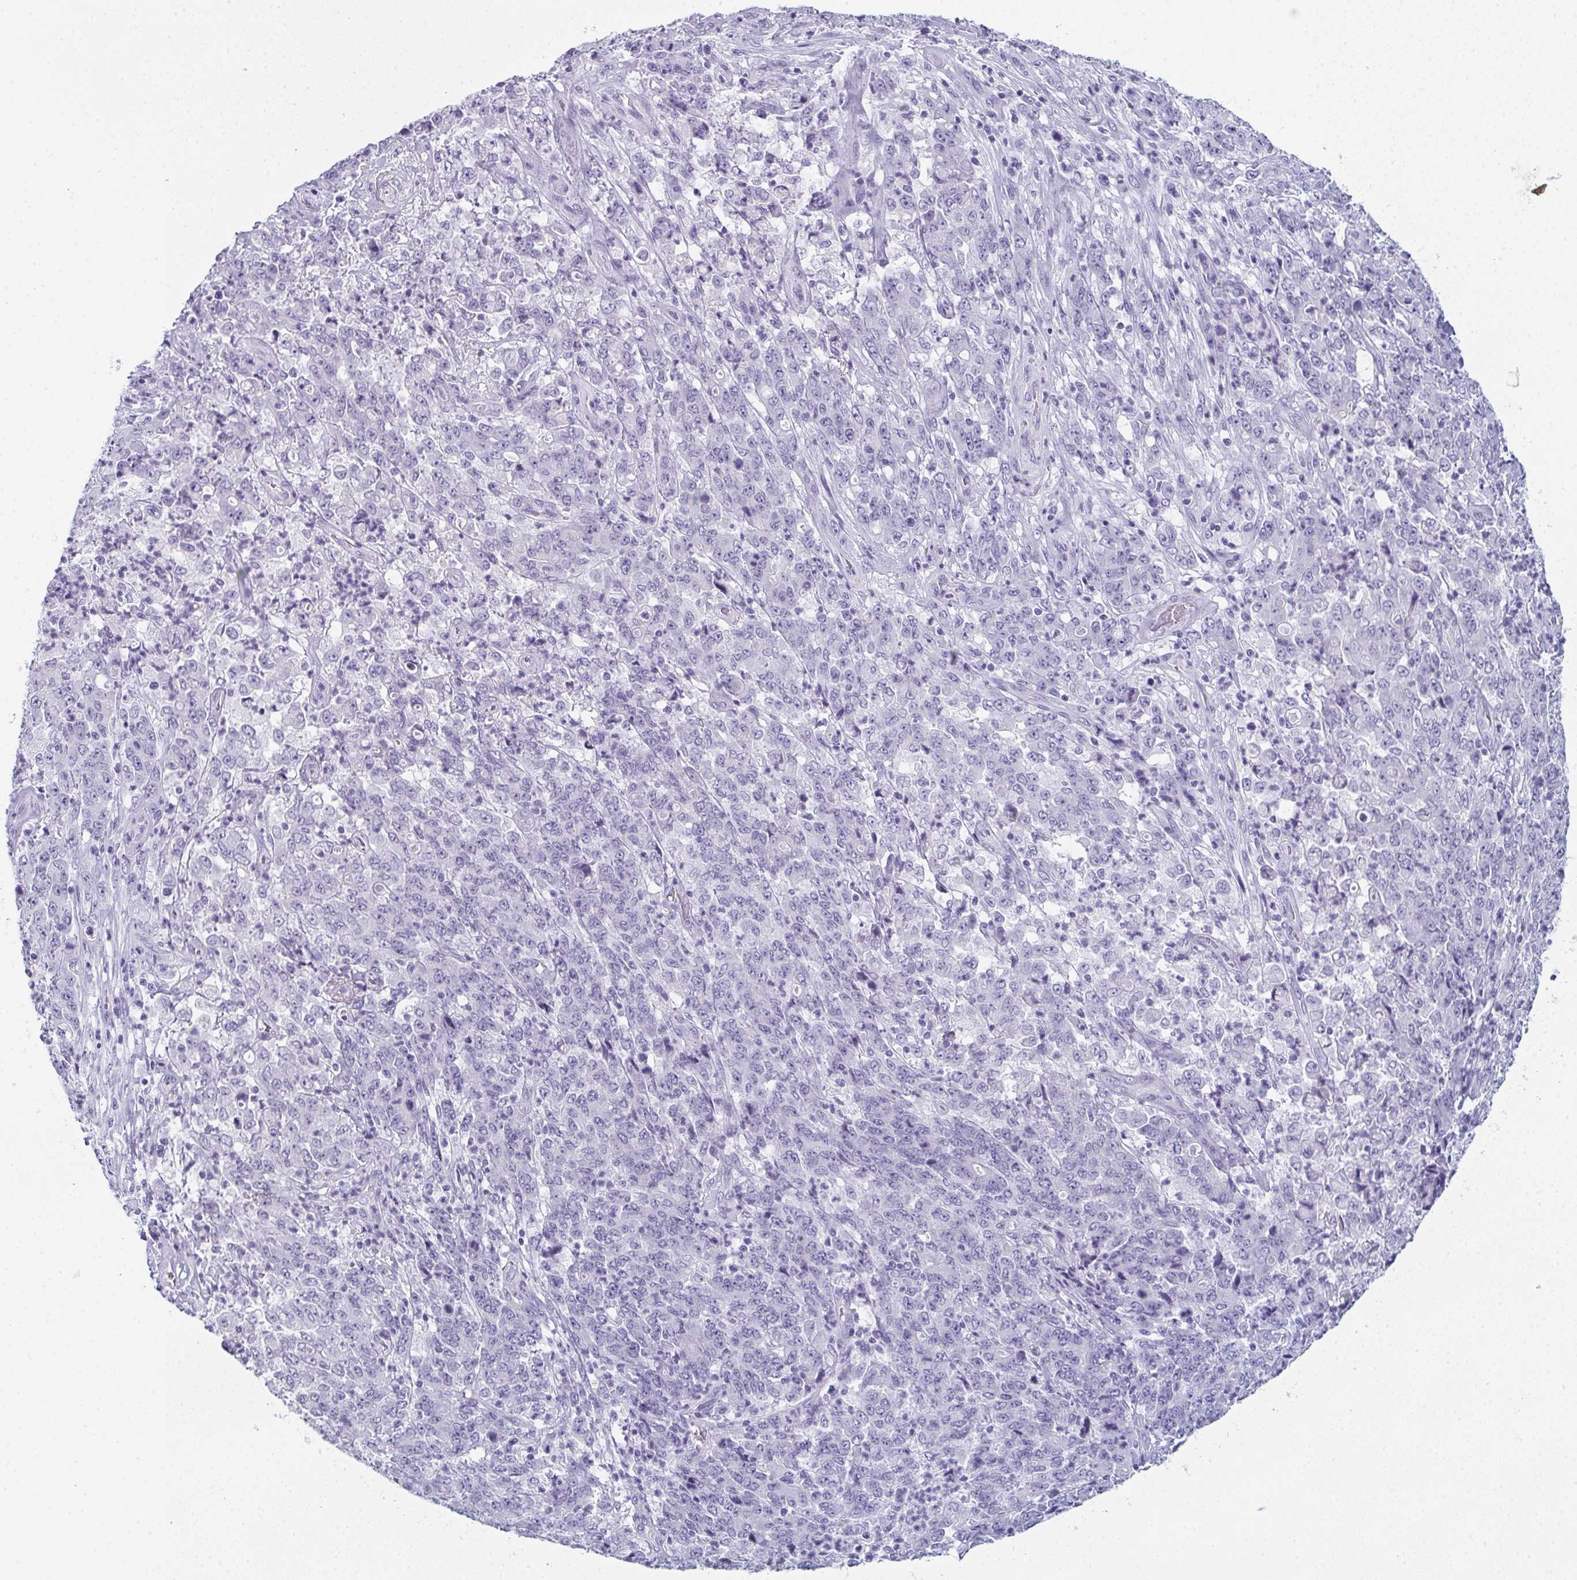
{"staining": {"intensity": "negative", "quantity": "none", "location": "none"}, "tissue": "stomach cancer", "cell_type": "Tumor cells", "image_type": "cancer", "snomed": [{"axis": "morphology", "description": "Adenocarcinoma, NOS"}, {"axis": "topography", "description": "Stomach, lower"}], "caption": "Immunohistochemistry (IHC) histopathology image of human stomach adenocarcinoma stained for a protein (brown), which reveals no expression in tumor cells.", "gene": "ENKUR", "patient": {"sex": "female", "age": 71}}